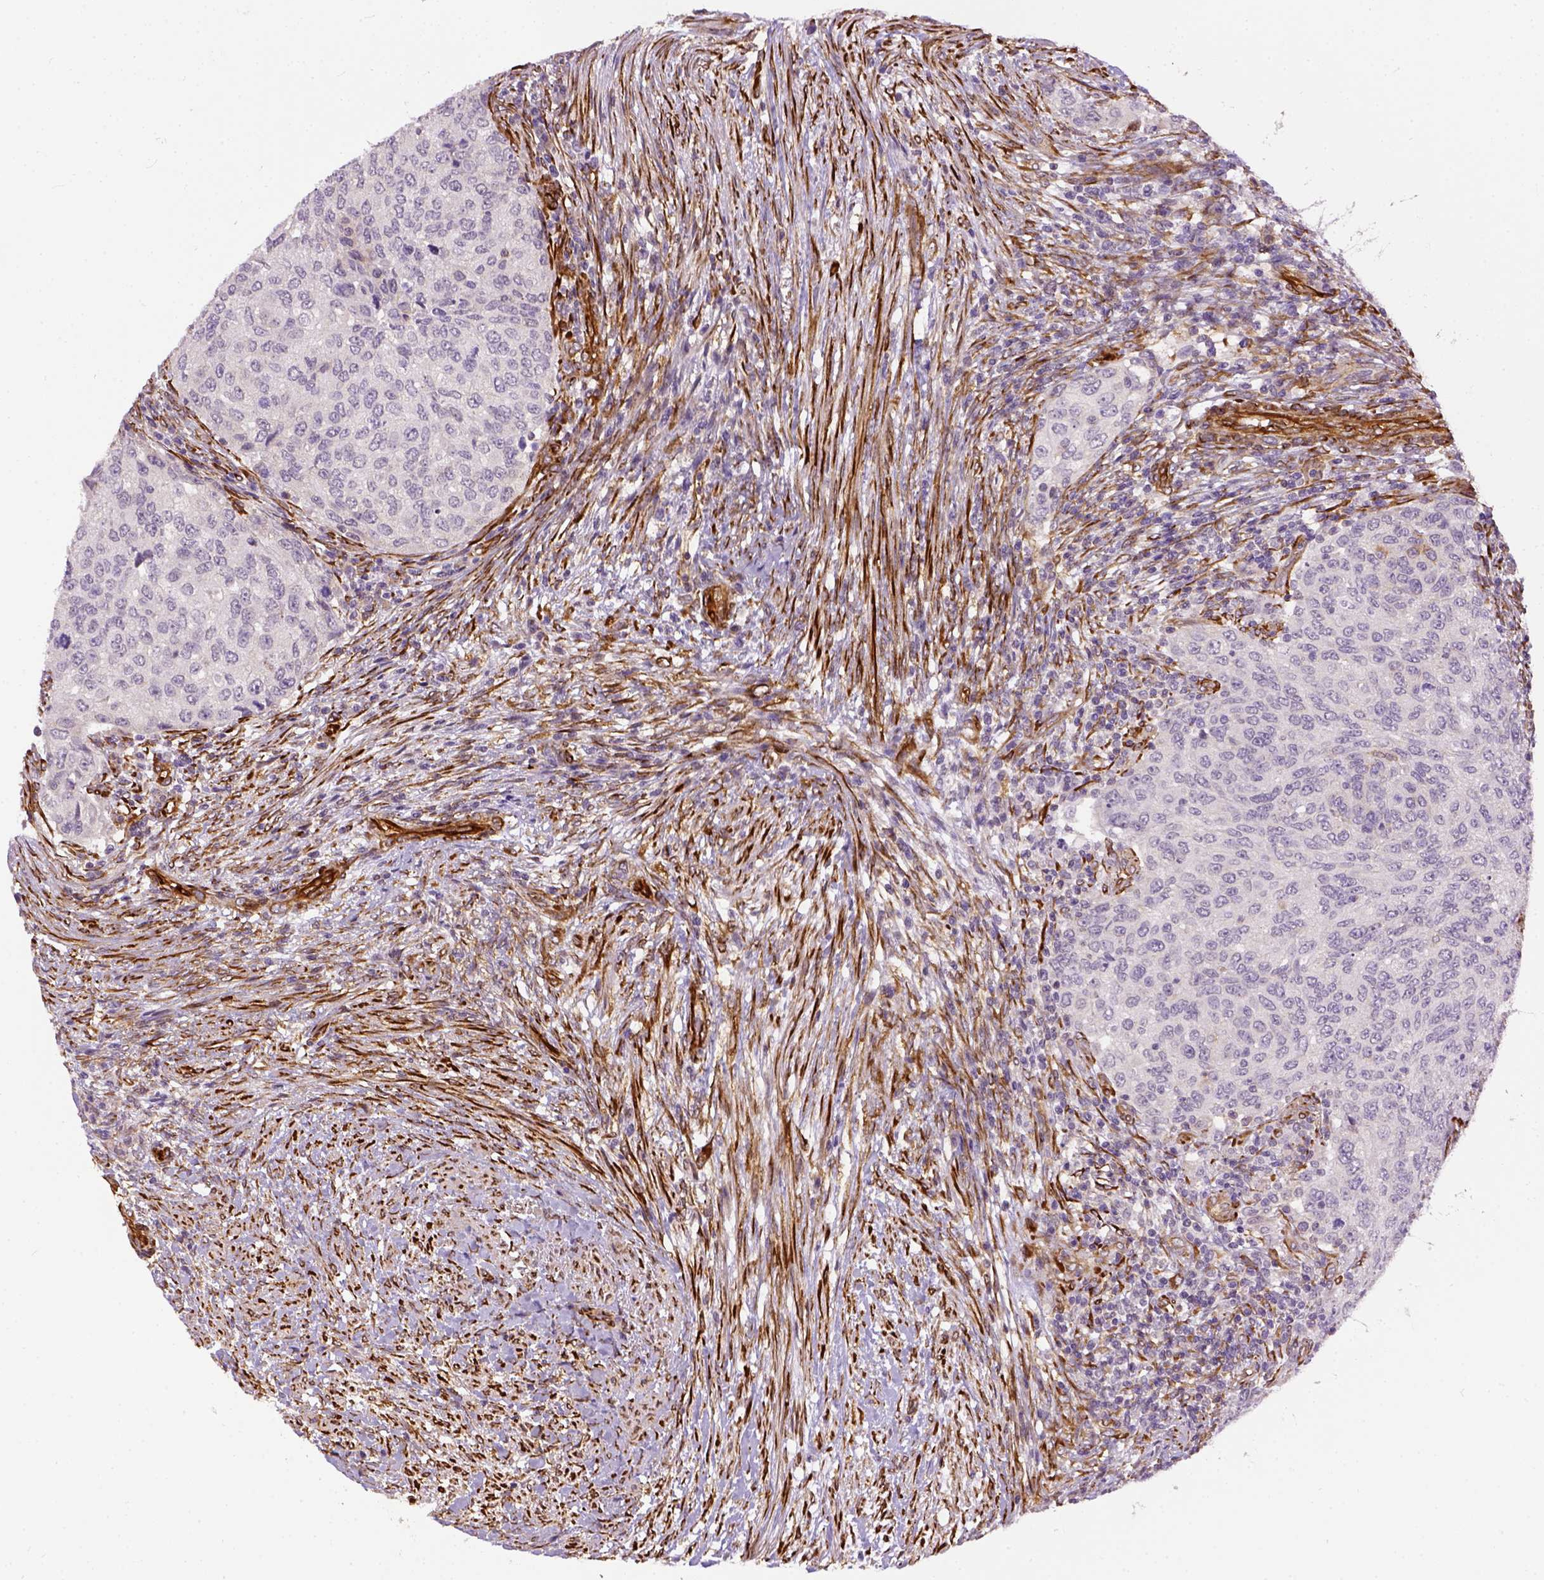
{"staining": {"intensity": "negative", "quantity": "none", "location": "none"}, "tissue": "urothelial cancer", "cell_type": "Tumor cells", "image_type": "cancer", "snomed": [{"axis": "morphology", "description": "Urothelial carcinoma, High grade"}, {"axis": "topography", "description": "Urinary bladder"}], "caption": "Micrograph shows no protein expression in tumor cells of high-grade urothelial carcinoma tissue. The staining was performed using DAB to visualize the protein expression in brown, while the nuclei were stained in blue with hematoxylin (Magnification: 20x).", "gene": "KAZN", "patient": {"sex": "female", "age": 78}}